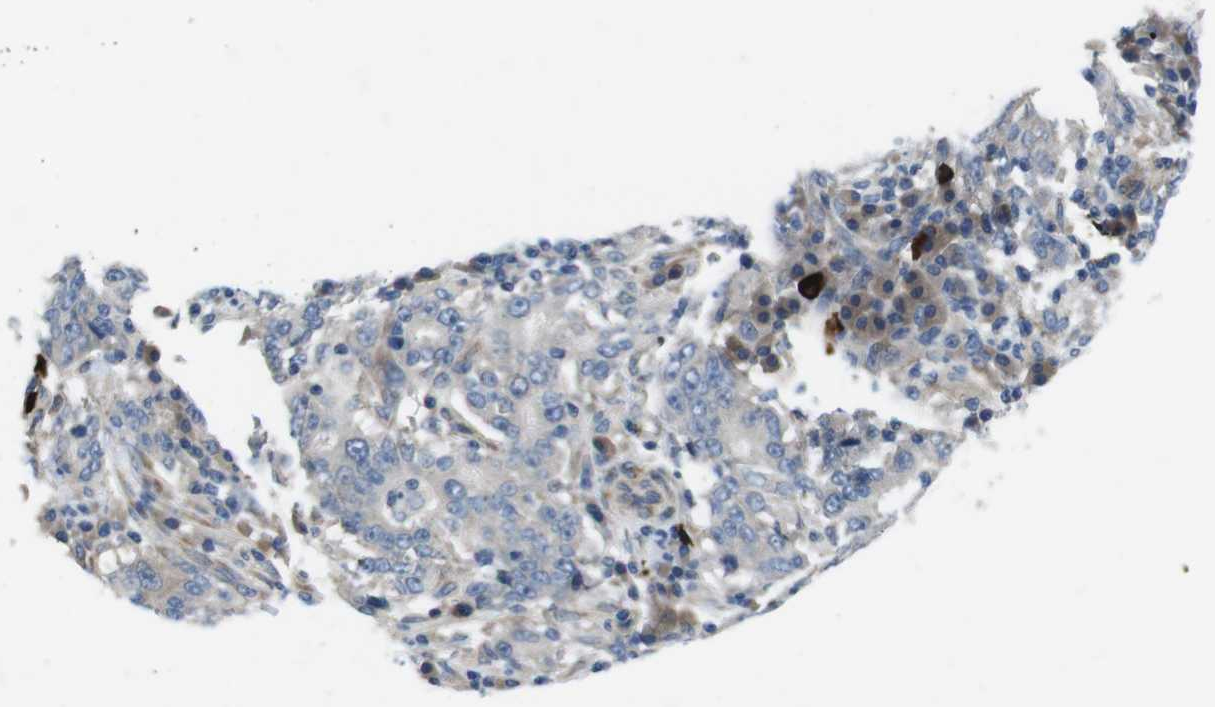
{"staining": {"intensity": "negative", "quantity": "none", "location": "none"}, "tissue": "stomach cancer", "cell_type": "Tumor cells", "image_type": "cancer", "snomed": [{"axis": "morphology", "description": "Normal tissue, NOS"}, {"axis": "morphology", "description": "Adenocarcinoma, NOS"}, {"axis": "topography", "description": "Stomach, upper"}, {"axis": "topography", "description": "Stomach"}], "caption": "IHC of human stomach cancer shows no expression in tumor cells. (DAB (3,3'-diaminobenzidine) IHC with hematoxylin counter stain).", "gene": "DCLK1", "patient": {"sex": "male", "age": 59}}